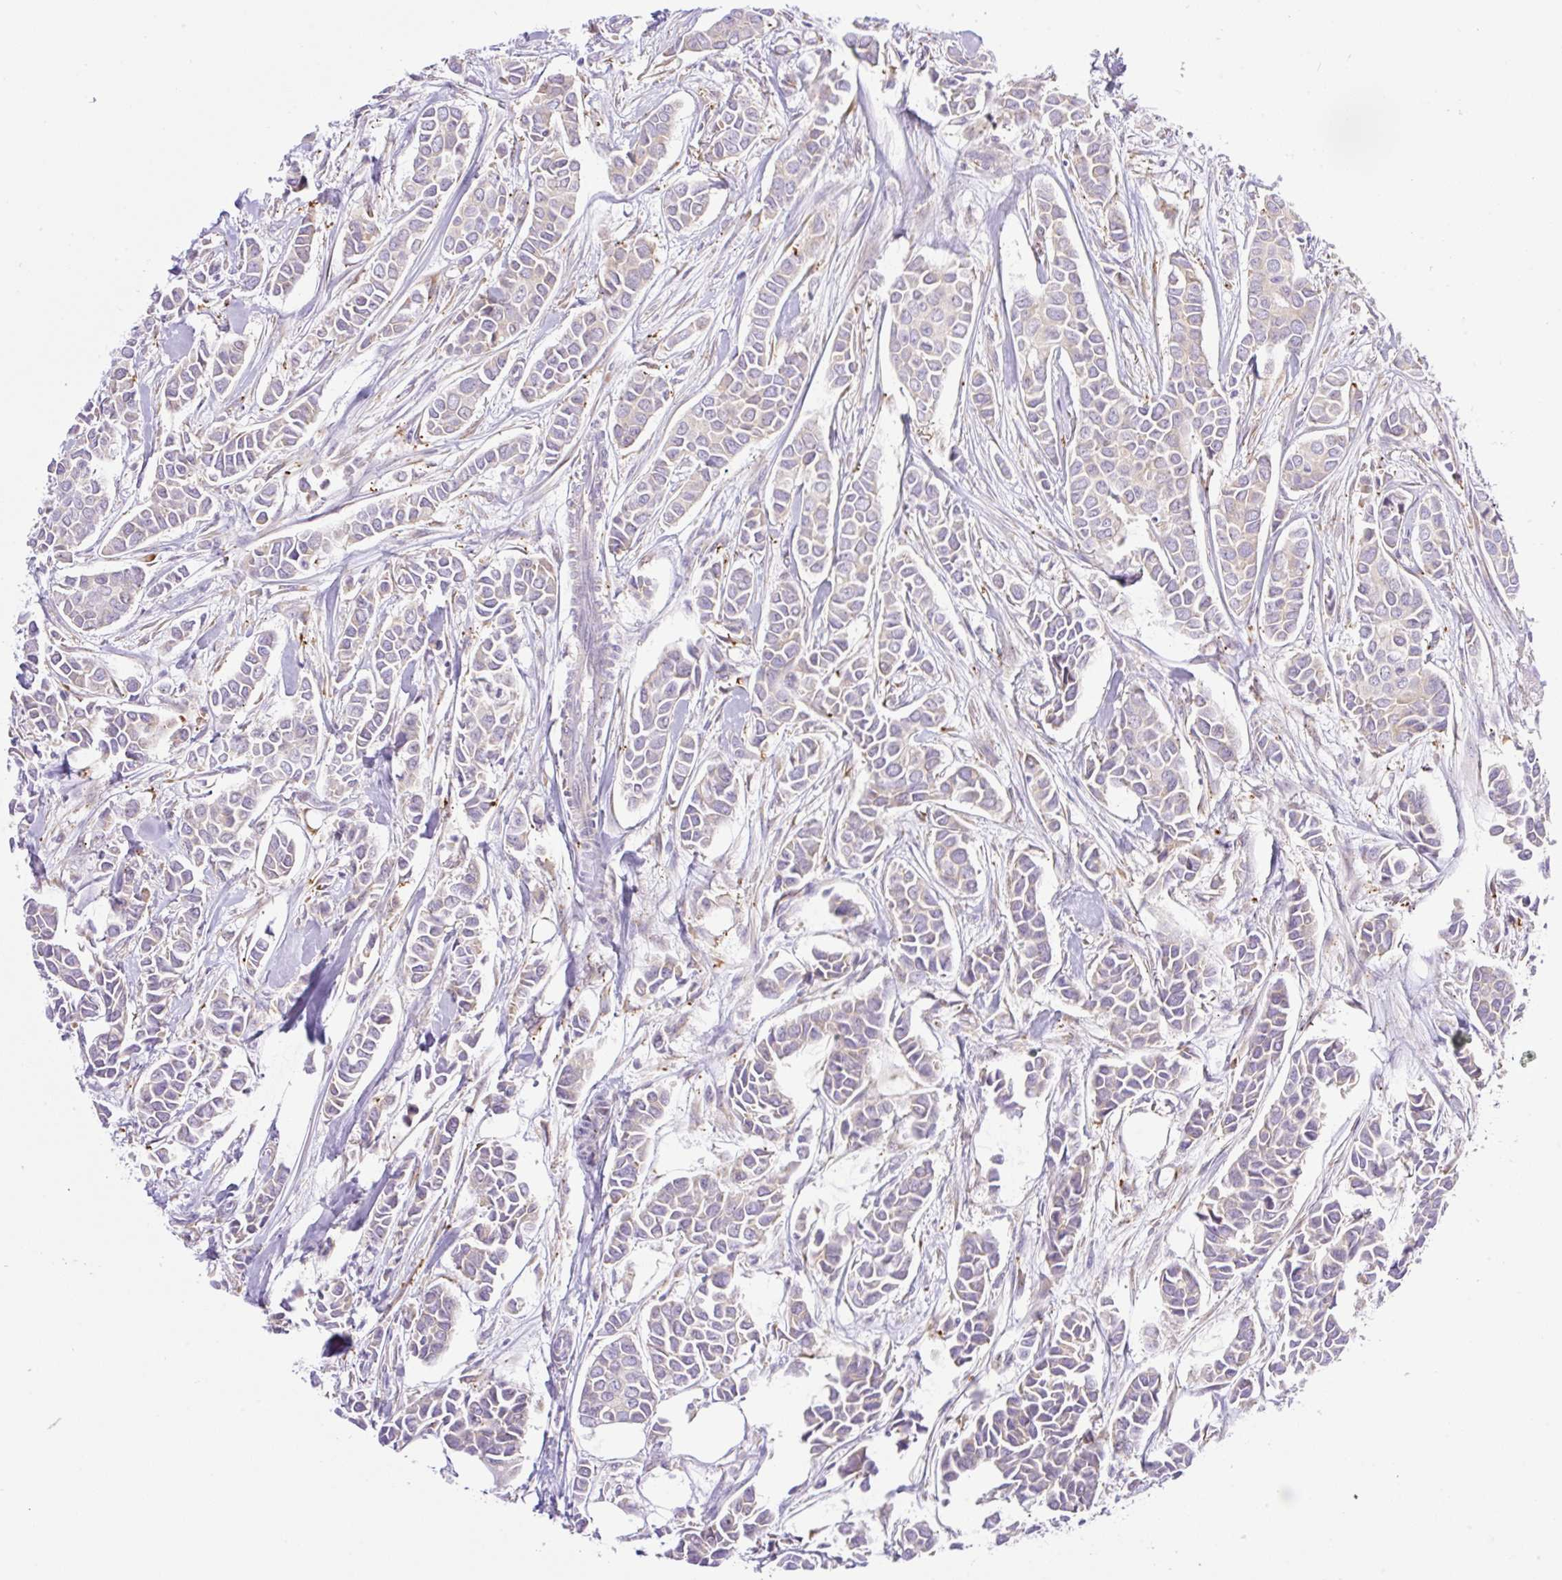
{"staining": {"intensity": "moderate", "quantity": "25%-75%", "location": "cytoplasmic/membranous"}, "tissue": "breast cancer", "cell_type": "Tumor cells", "image_type": "cancer", "snomed": [{"axis": "morphology", "description": "Duct carcinoma"}, {"axis": "topography", "description": "Breast"}], "caption": "Immunohistochemical staining of breast cancer (intraductal carcinoma) demonstrates medium levels of moderate cytoplasmic/membranous protein staining in about 25%-75% of tumor cells.", "gene": "POFUT1", "patient": {"sex": "female", "age": 84}}